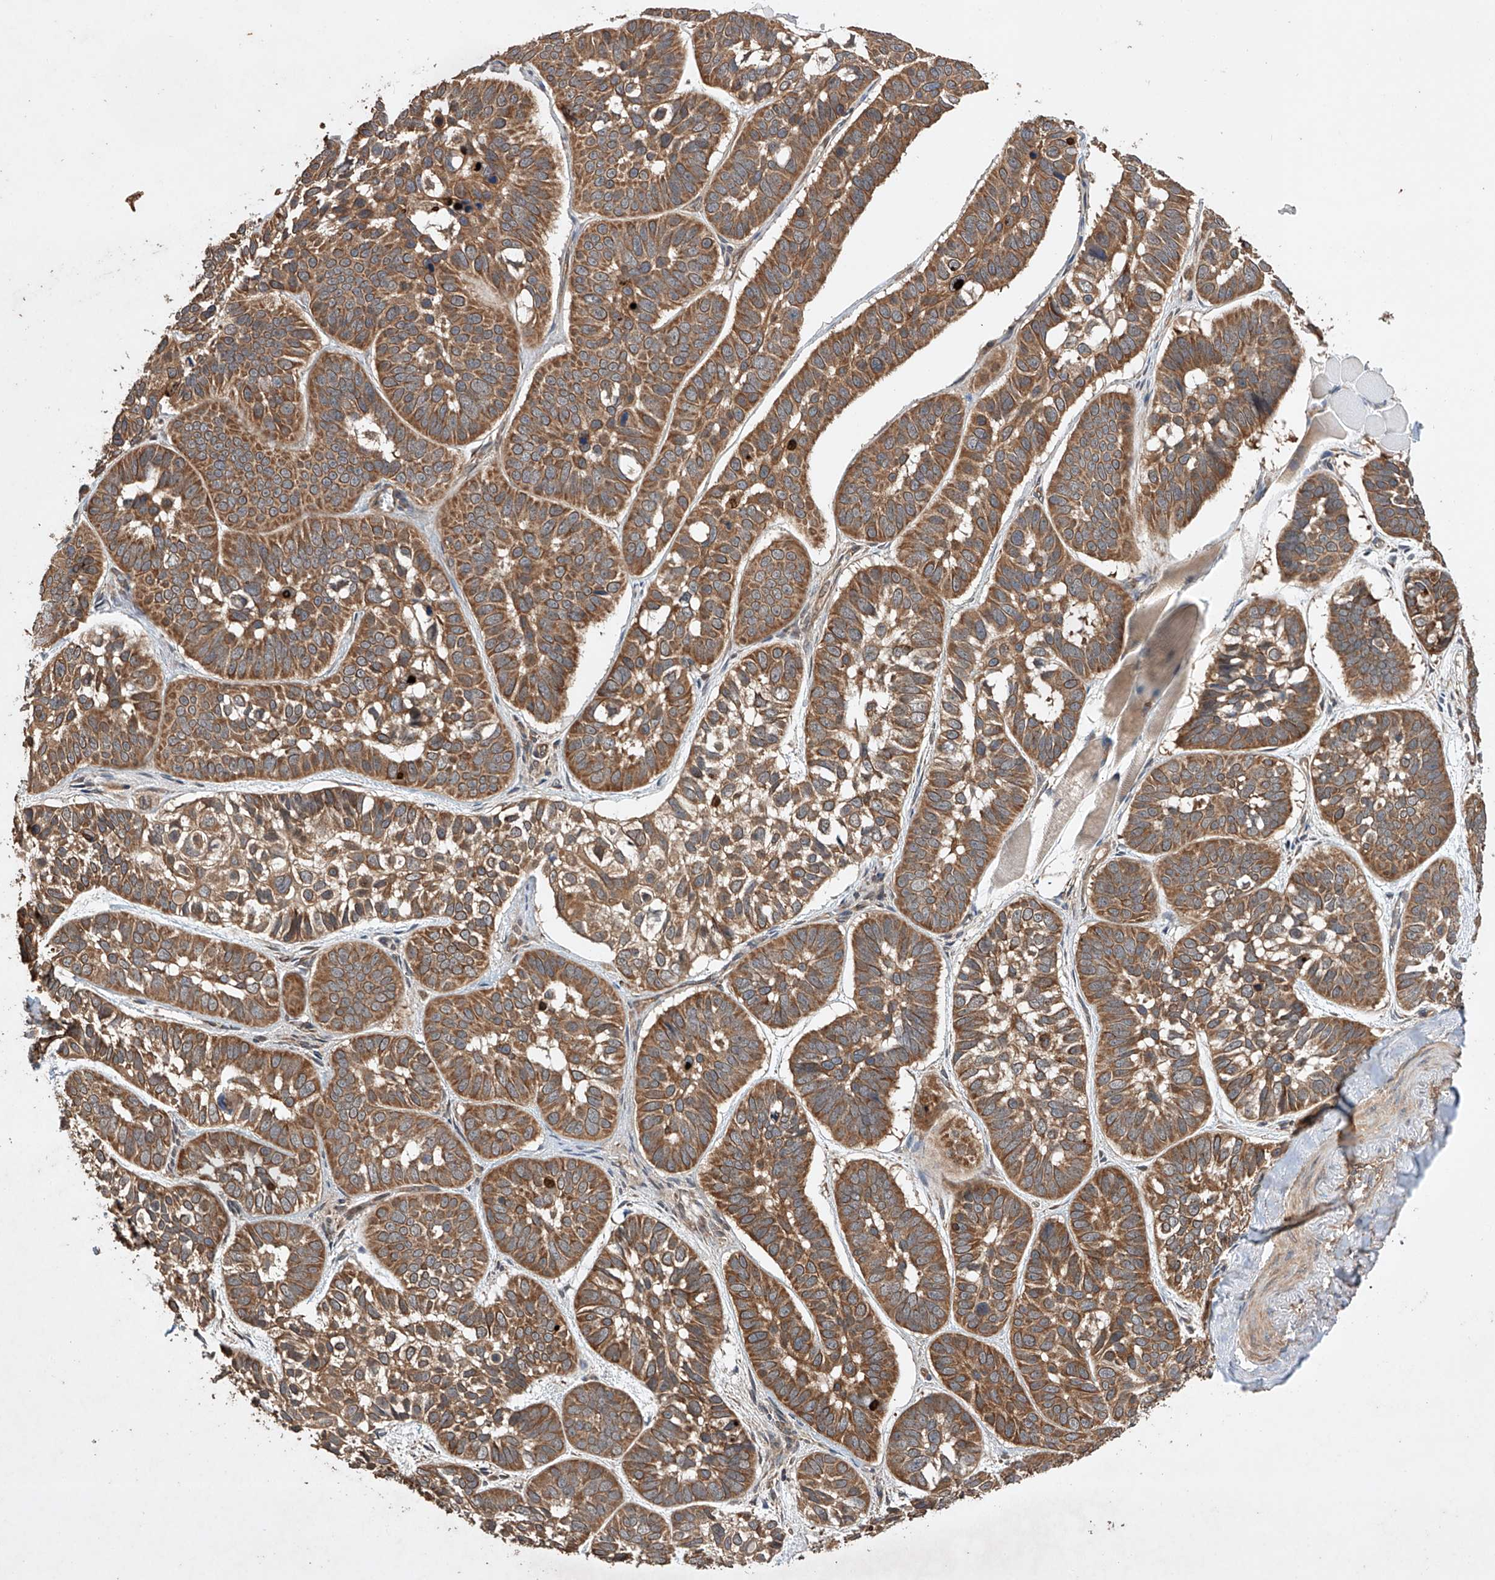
{"staining": {"intensity": "moderate", "quantity": ">75%", "location": "cytoplasmic/membranous"}, "tissue": "skin cancer", "cell_type": "Tumor cells", "image_type": "cancer", "snomed": [{"axis": "morphology", "description": "Basal cell carcinoma"}, {"axis": "topography", "description": "Skin"}], "caption": "Skin cancer (basal cell carcinoma) was stained to show a protein in brown. There is medium levels of moderate cytoplasmic/membranous staining in about >75% of tumor cells. (IHC, brightfield microscopy, high magnification).", "gene": "LURAP1", "patient": {"sex": "male", "age": 62}}